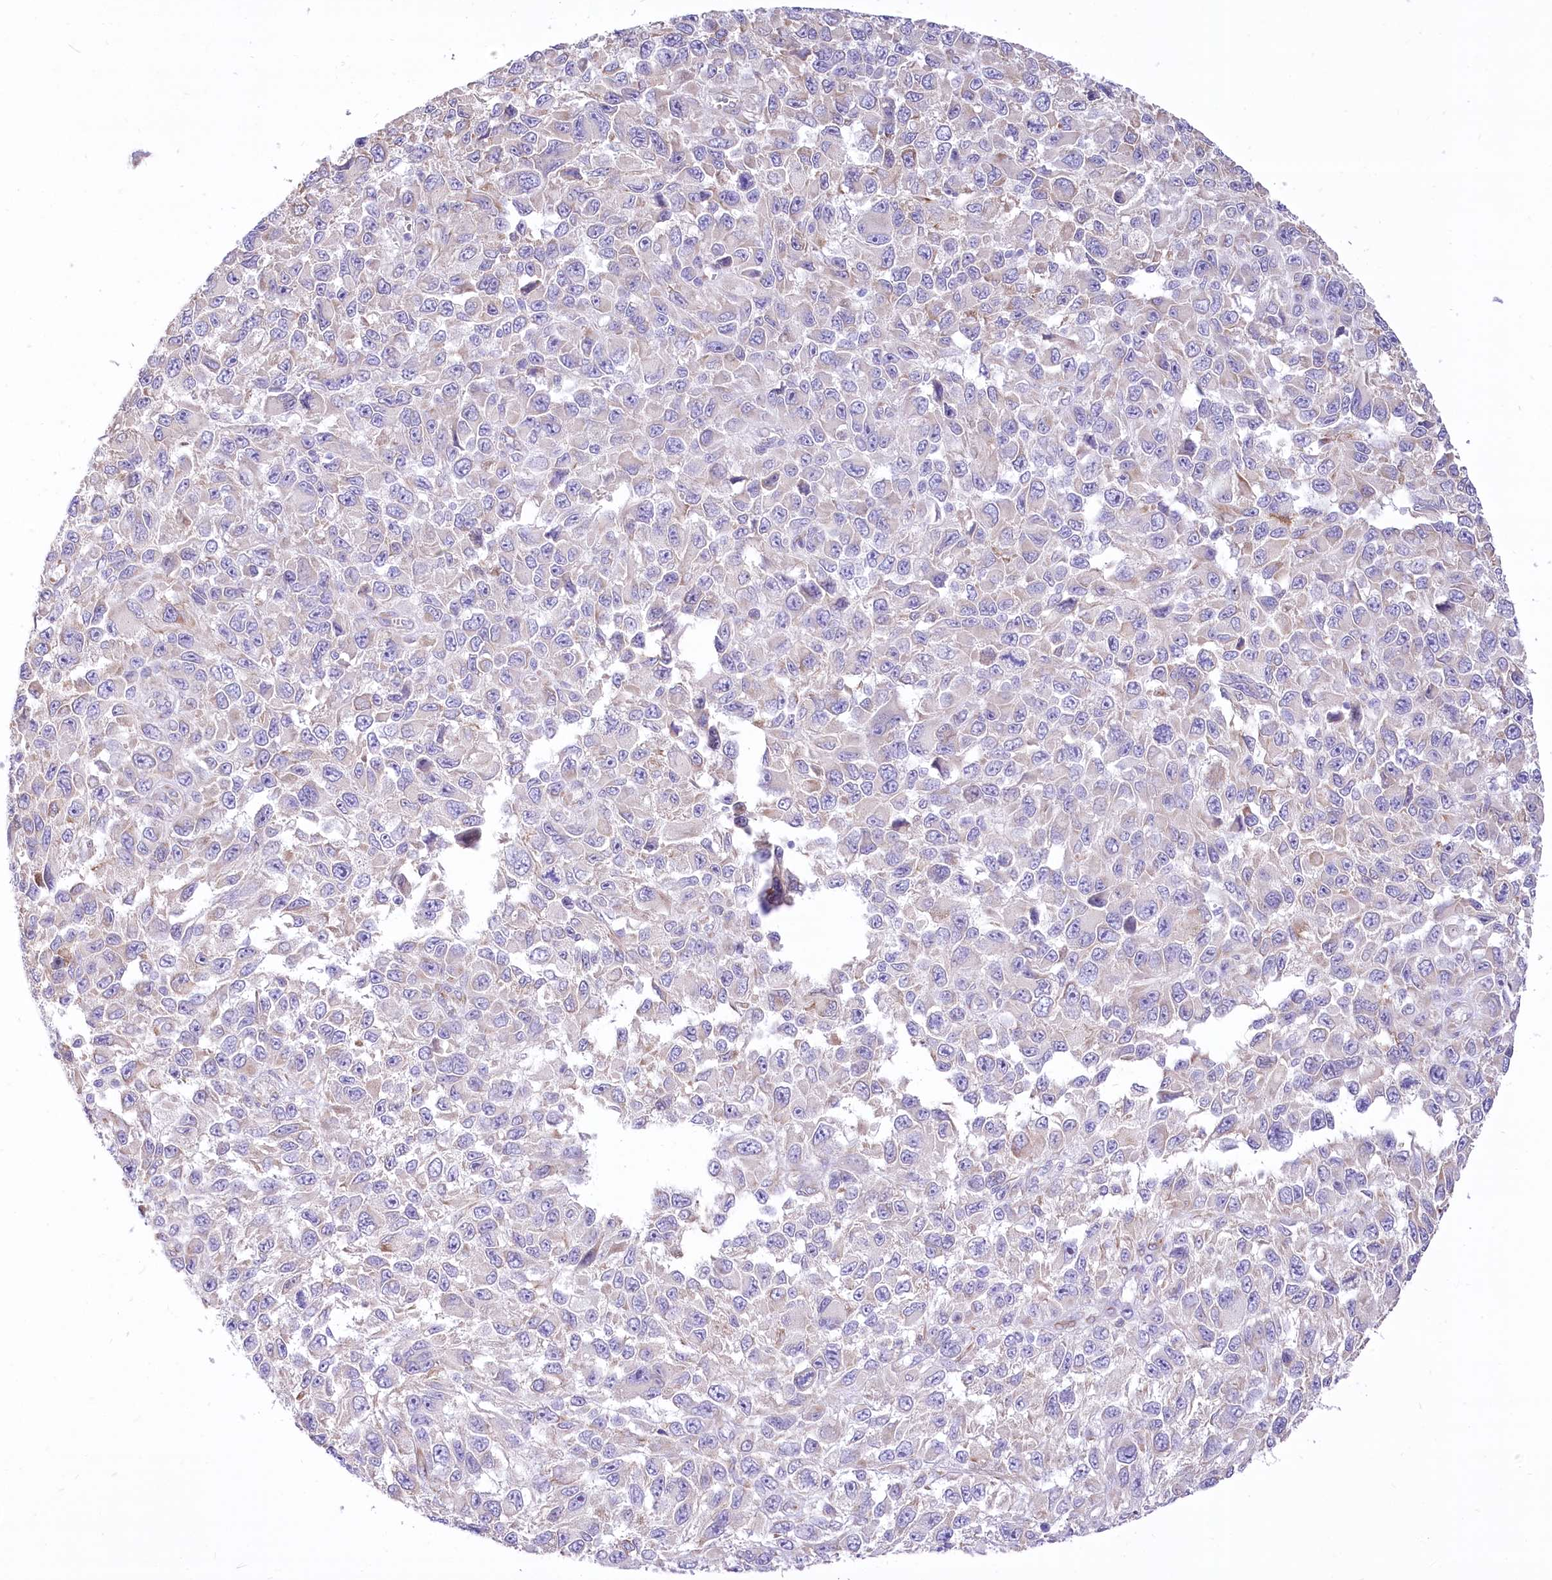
{"staining": {"intensity": "negative", "quantity": "none", "location": "none"}, "tissue": "melanoma", "cell_type": "Tumor cells", "image_type": "cancer", "snomed": [{"axis": "morphology", "description": "Malignant melanoma, NOS"}, {"axis": "topography", "description": "Skin"}], "caption": "Tumor cells show no significant positivity in melanoma.", "gene": "STT3B", "patient": {"sex": "female", "age": 96}}